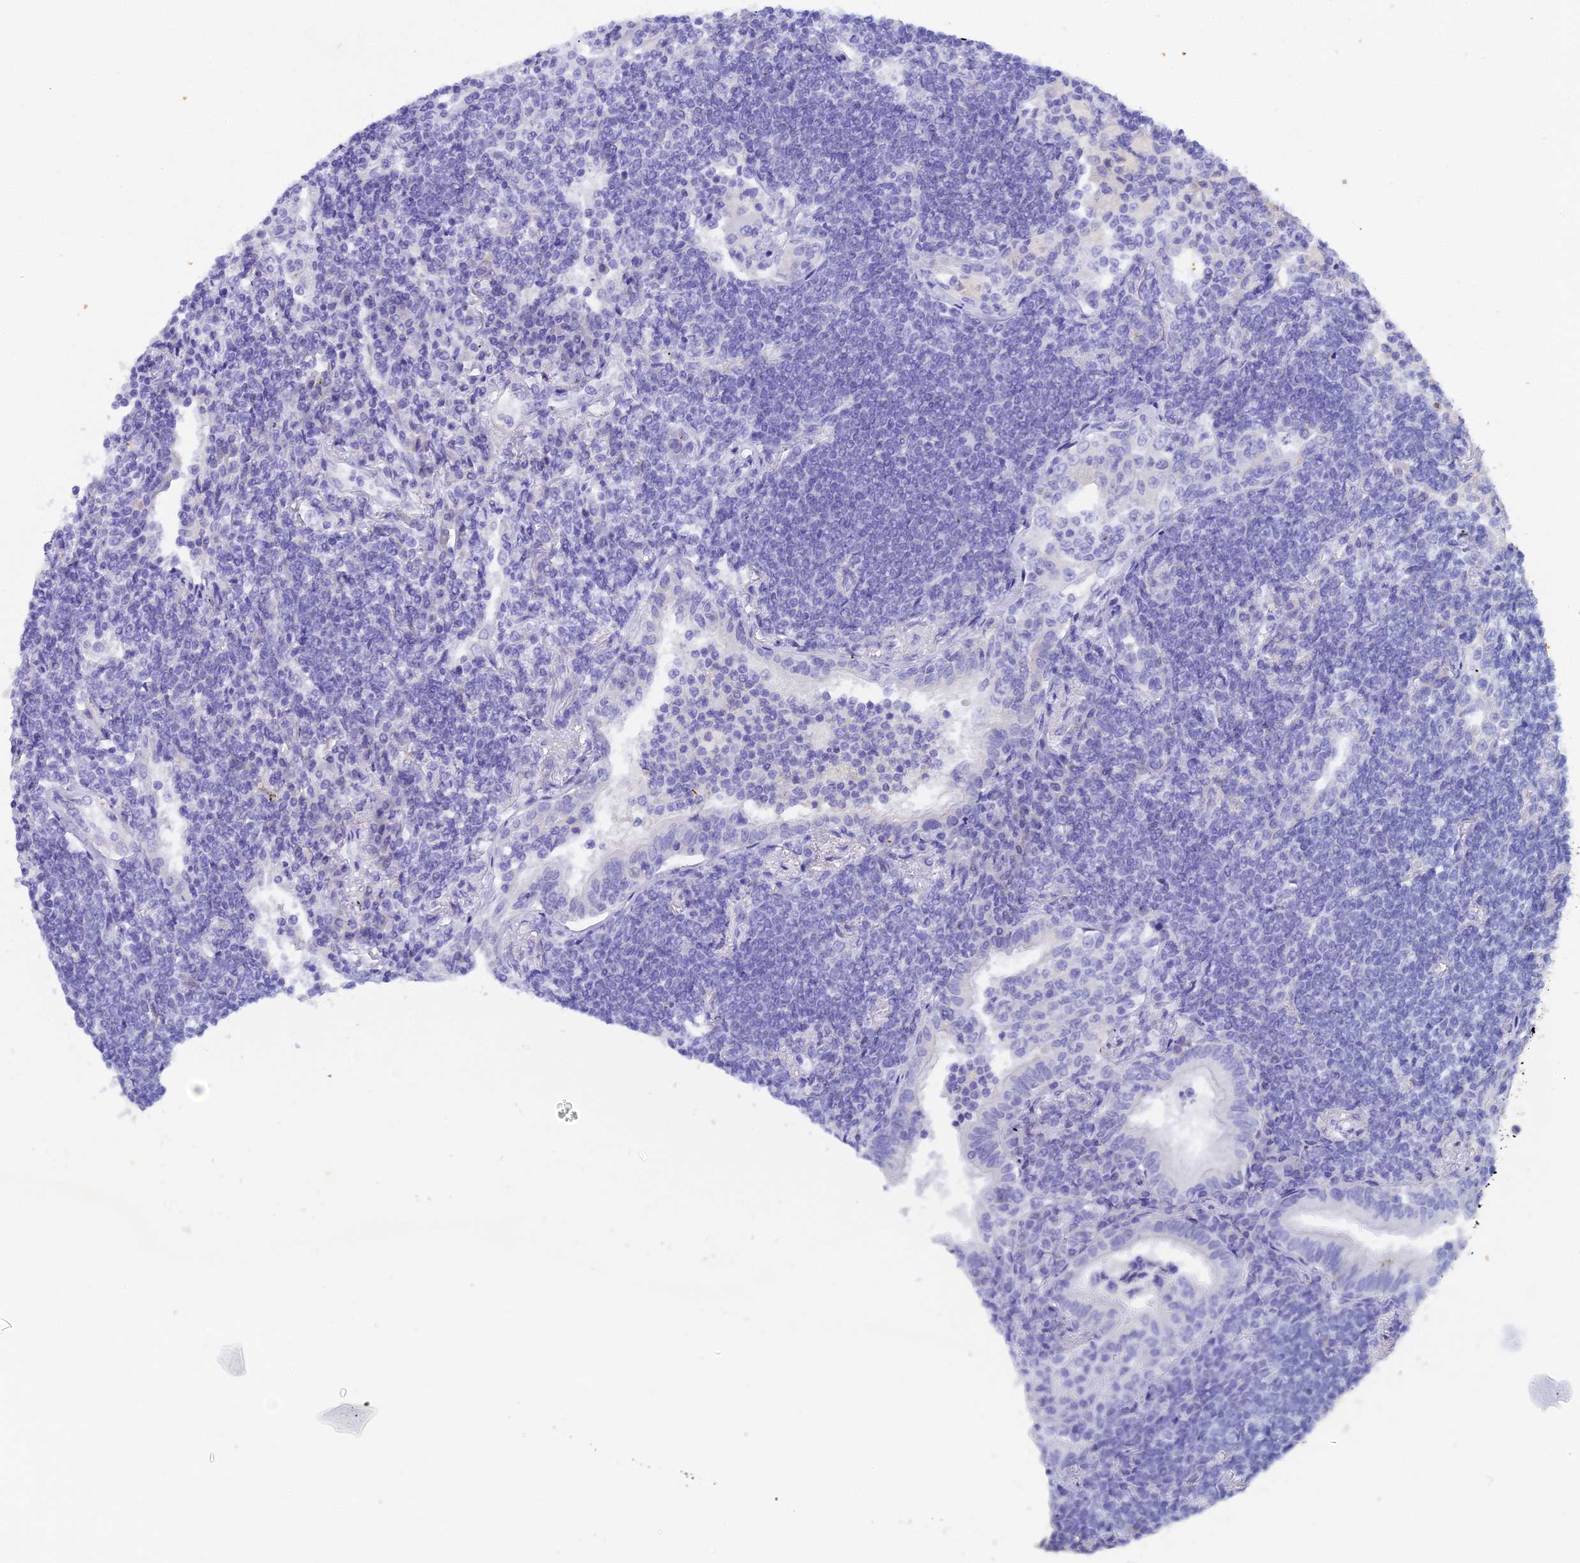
{"staining": {"intensity": "negative", "quantity": "none", "location": "none"}, "tissue": "lymphoma", "cell_type": "Tumor cells", "image_type": "cancer", "snomed": [{"axis": "morphology", "description": "Malignant lymphoma, non-Hodgkin's type, Low grade"}, {"axis": "topography", "description": "Lung"}], "caption": "This is a photomicrograph of IHC staining of low-grade malignant lymphoma, non-Hodgkin's type, which shows no staining in tumor cells.", "gene": "REG1A", "patient": {"sex": "female", "age": 71}}